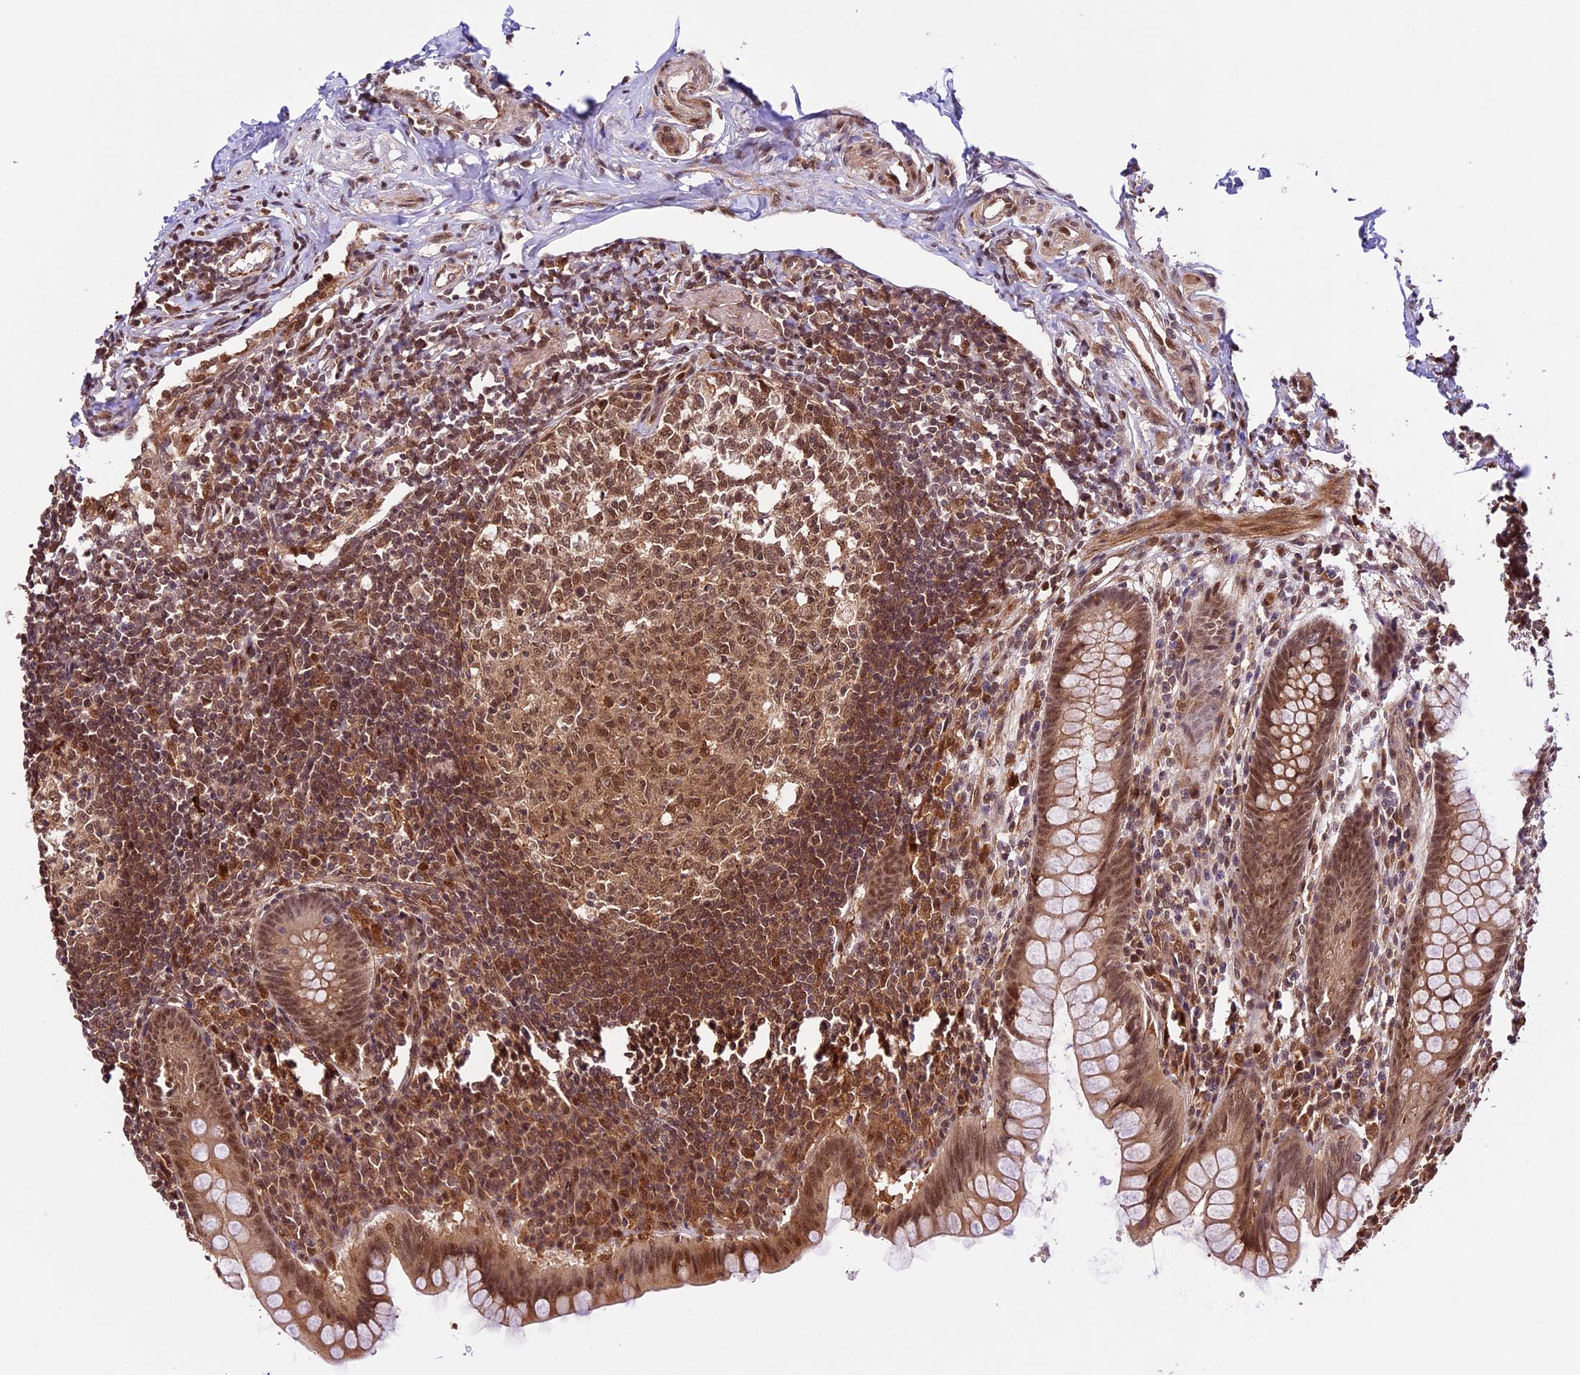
{"staining": {"intensity": "moderate", "quantity": ">75%", "location": "cytoplasmic/membranous,nuclear"}, "tissue": "appendix", "cell_type": "Glandular cells", "image_type": "normal", "snomed": [{"axis": "morphology", "description": "Normal tissue, NOS"}, {"axis": "topography", "description": "Appendix"}], "caption": "Immunohistochemistry (IHC) histopathology image of unremarkable human appendix stained for a protein (brown), which reveals medium levels of moderate cytoplasmic/membranous,nuclear positivity in about >75% of glandular cells.", "gene": "DHX38", "patient": {"sex": "female", "age": 33}}